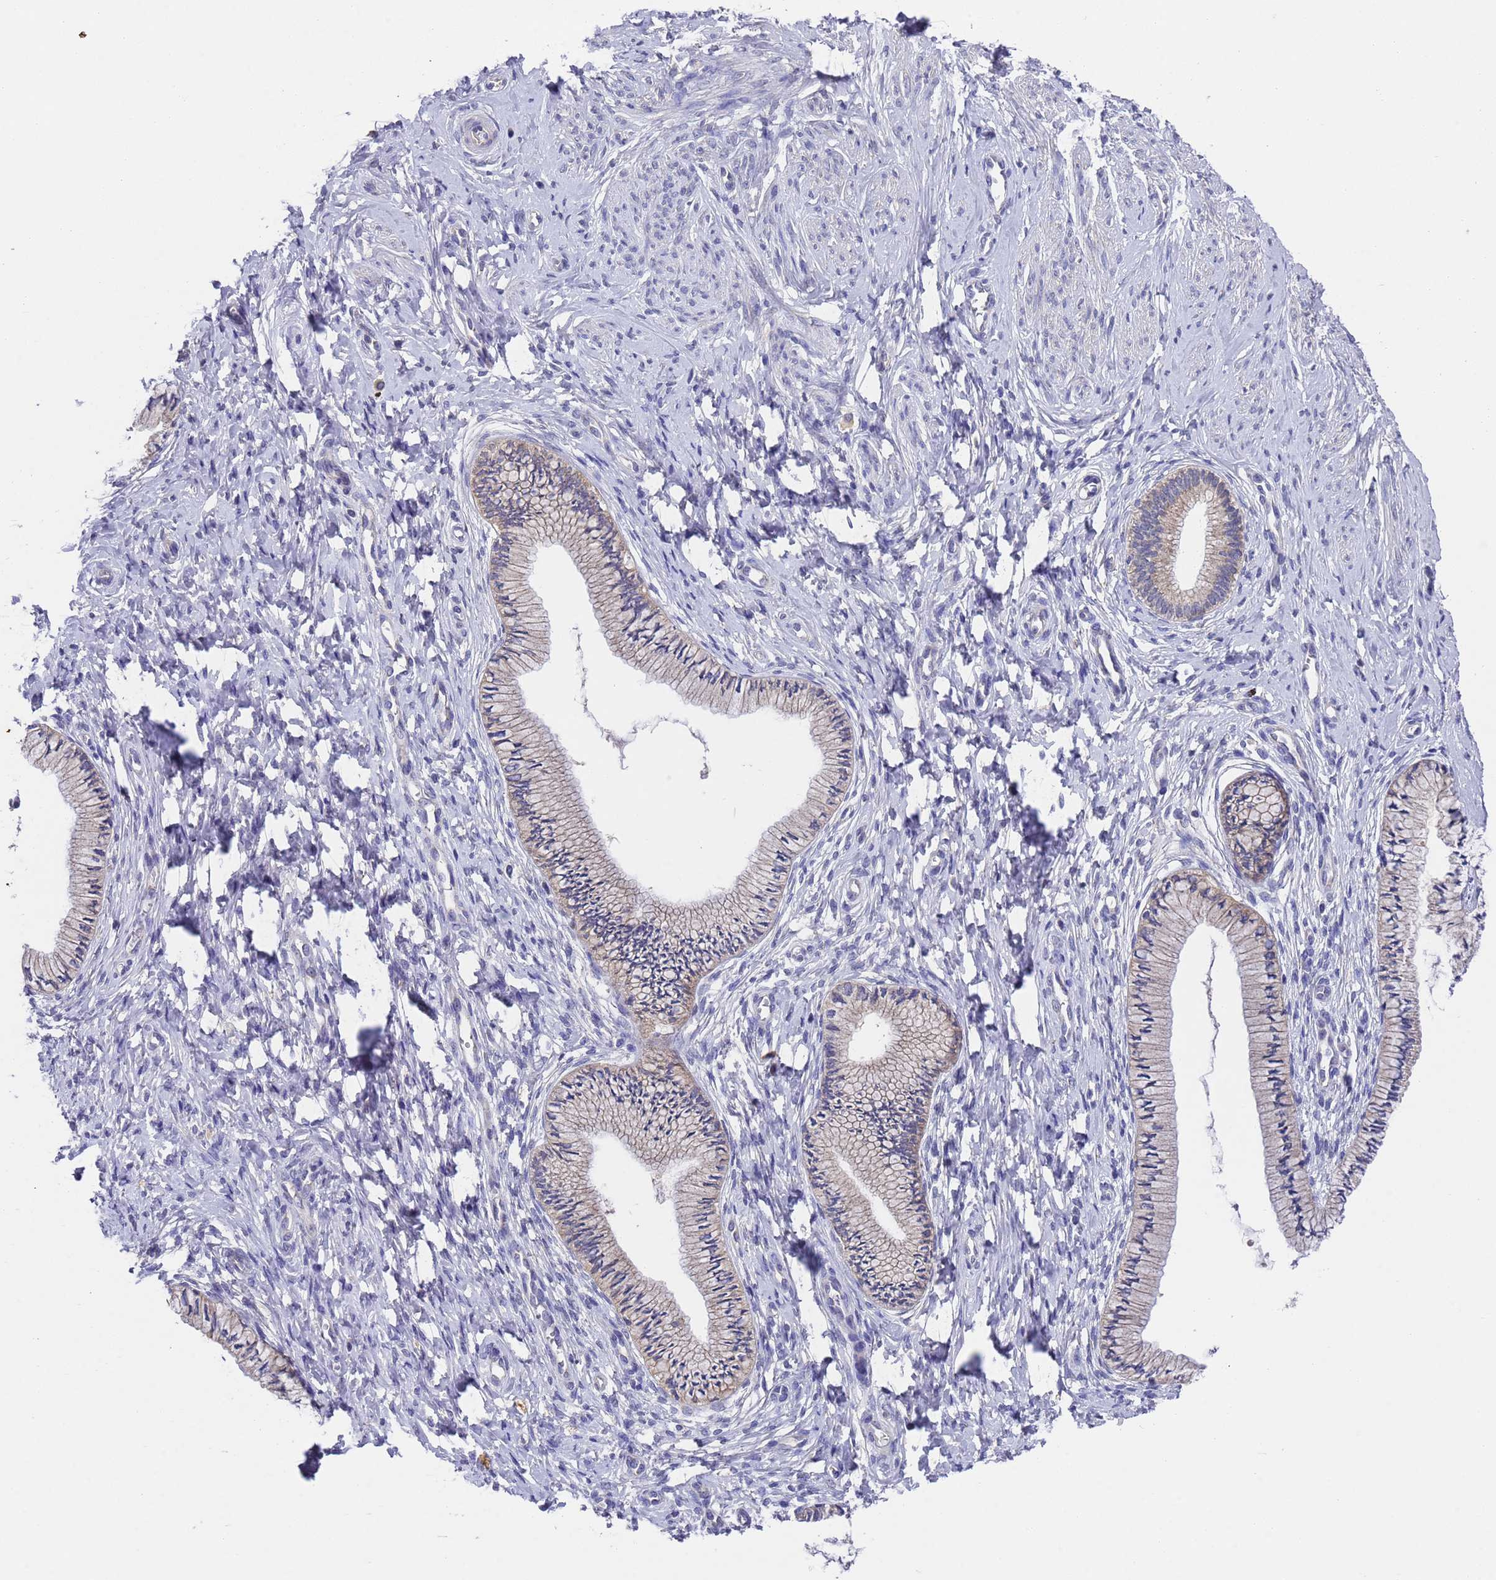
{"staining": {"intensity": "weak", "quantity": "25%-75%", "location": "cytoplasmic/membranous"}, "tissue": "cervix", "cell_type": "Glandular cells", "image_type": "normal", "snomed": [{"axis": "morphology", "description": "Normal tissue, NOS"}, {"axis": "topography", "description": "Cervix"}], "caption": "The photomicrograph demonstrates immunohistochemical staining of unremarkable cervix. There is weak cytoplasmic/membranous expression is present in approximately 25%-75% of glandular cells. The protein of interest is shown in brown color, while the nuclei are stained blue.", "gene": "DCAF12L1", "patient": {"sex": "female", "age": 36}}